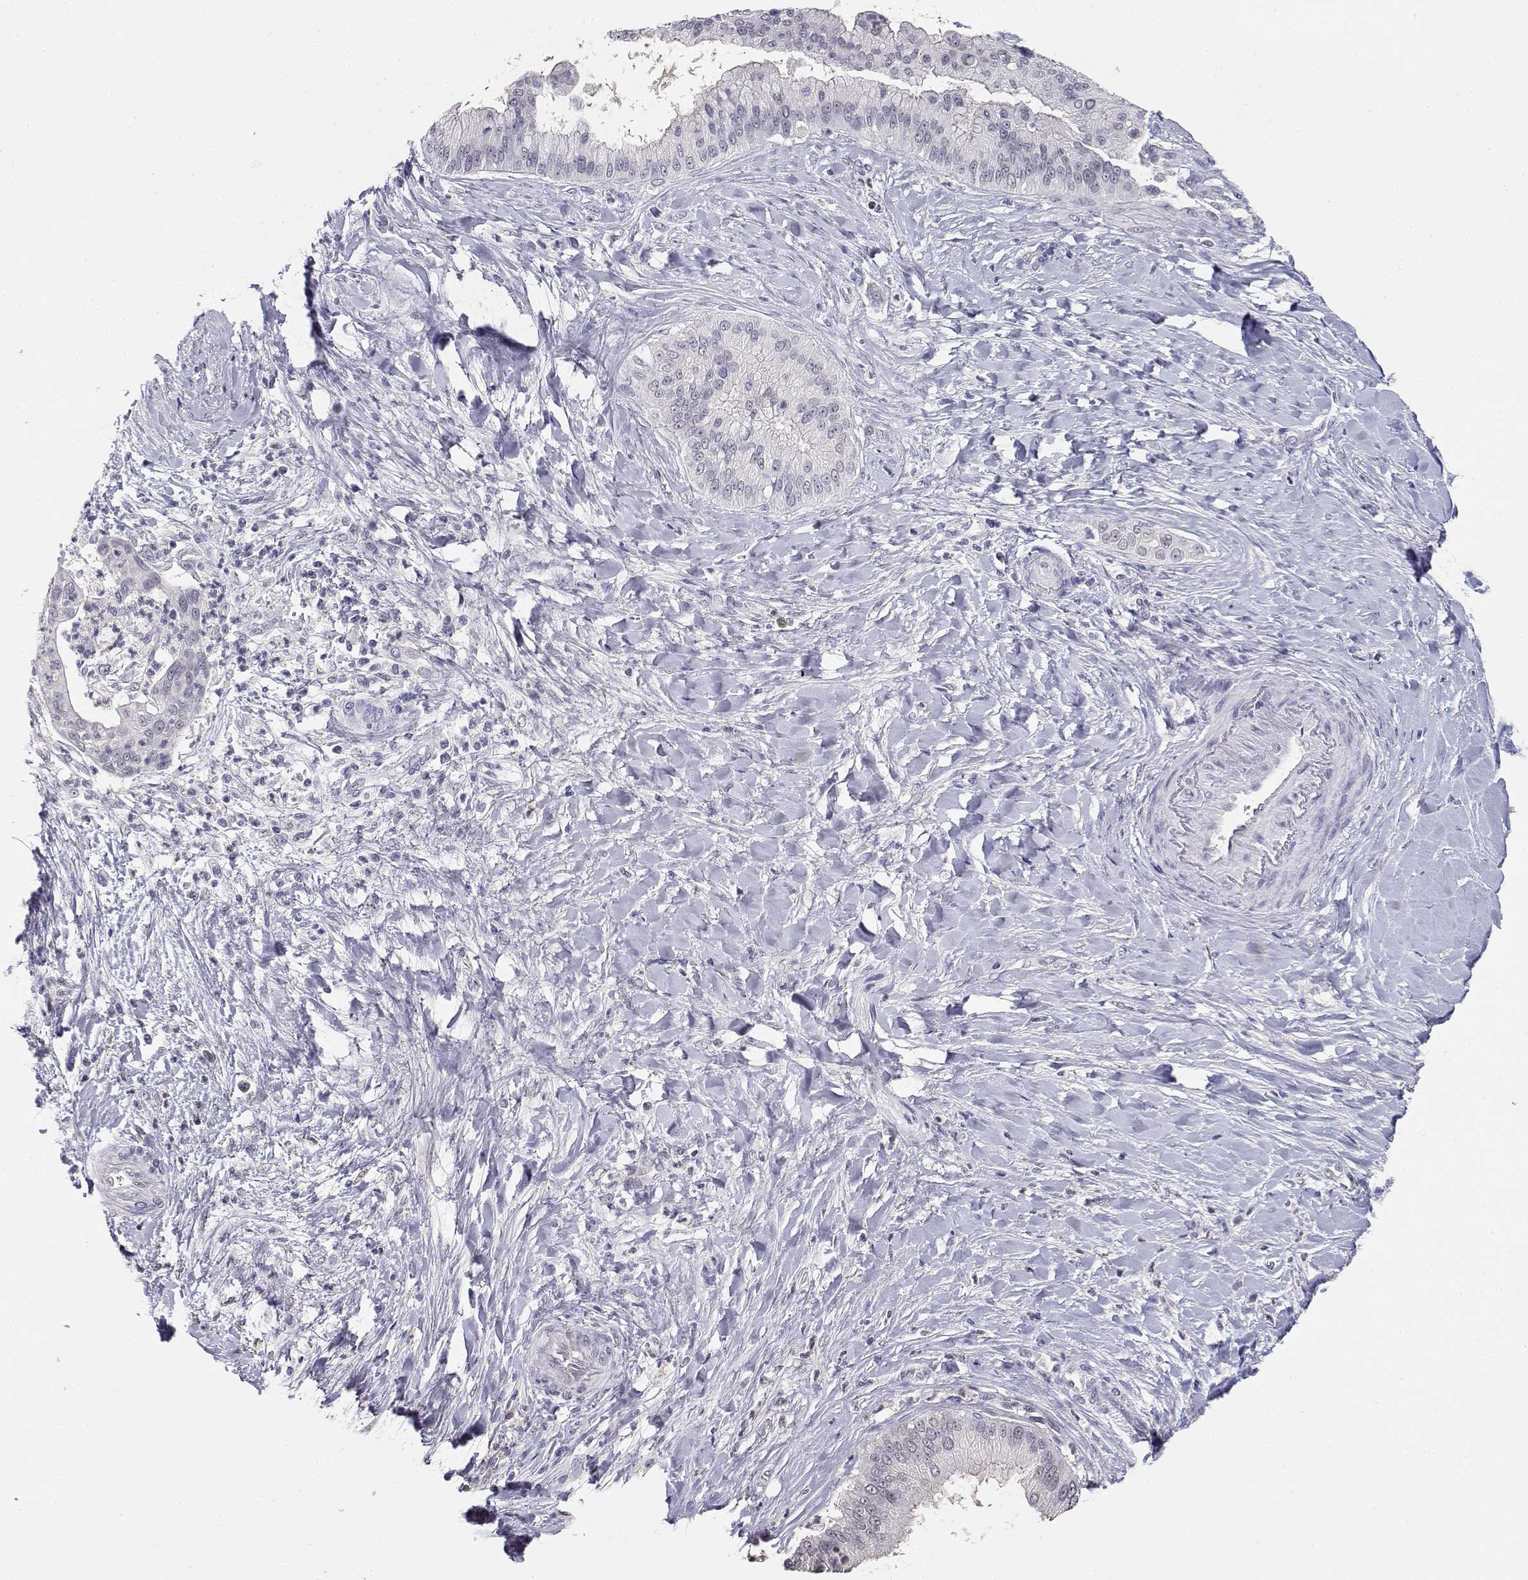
{"staining": {"intensity": "negative", "quantity": "none", "location": "none"}, "tissue": "liver cancer", "cell_type": "Tumor cells", "image_type": "cancer", "snomed": [{"axis": "morphology", "description": "Cholangiocarcinoma"}, {"axis": "topography", "description": "Liver"}], "caption": "This micrograph is of liver cancer (cholangiocarcinoma) stained with IHC to label a protein in brown with the nuclei are counter-stained blue. There is no positivity in tumor cells.", "gene": "ADA", "patient": {"sex": "female", "age": 54}}